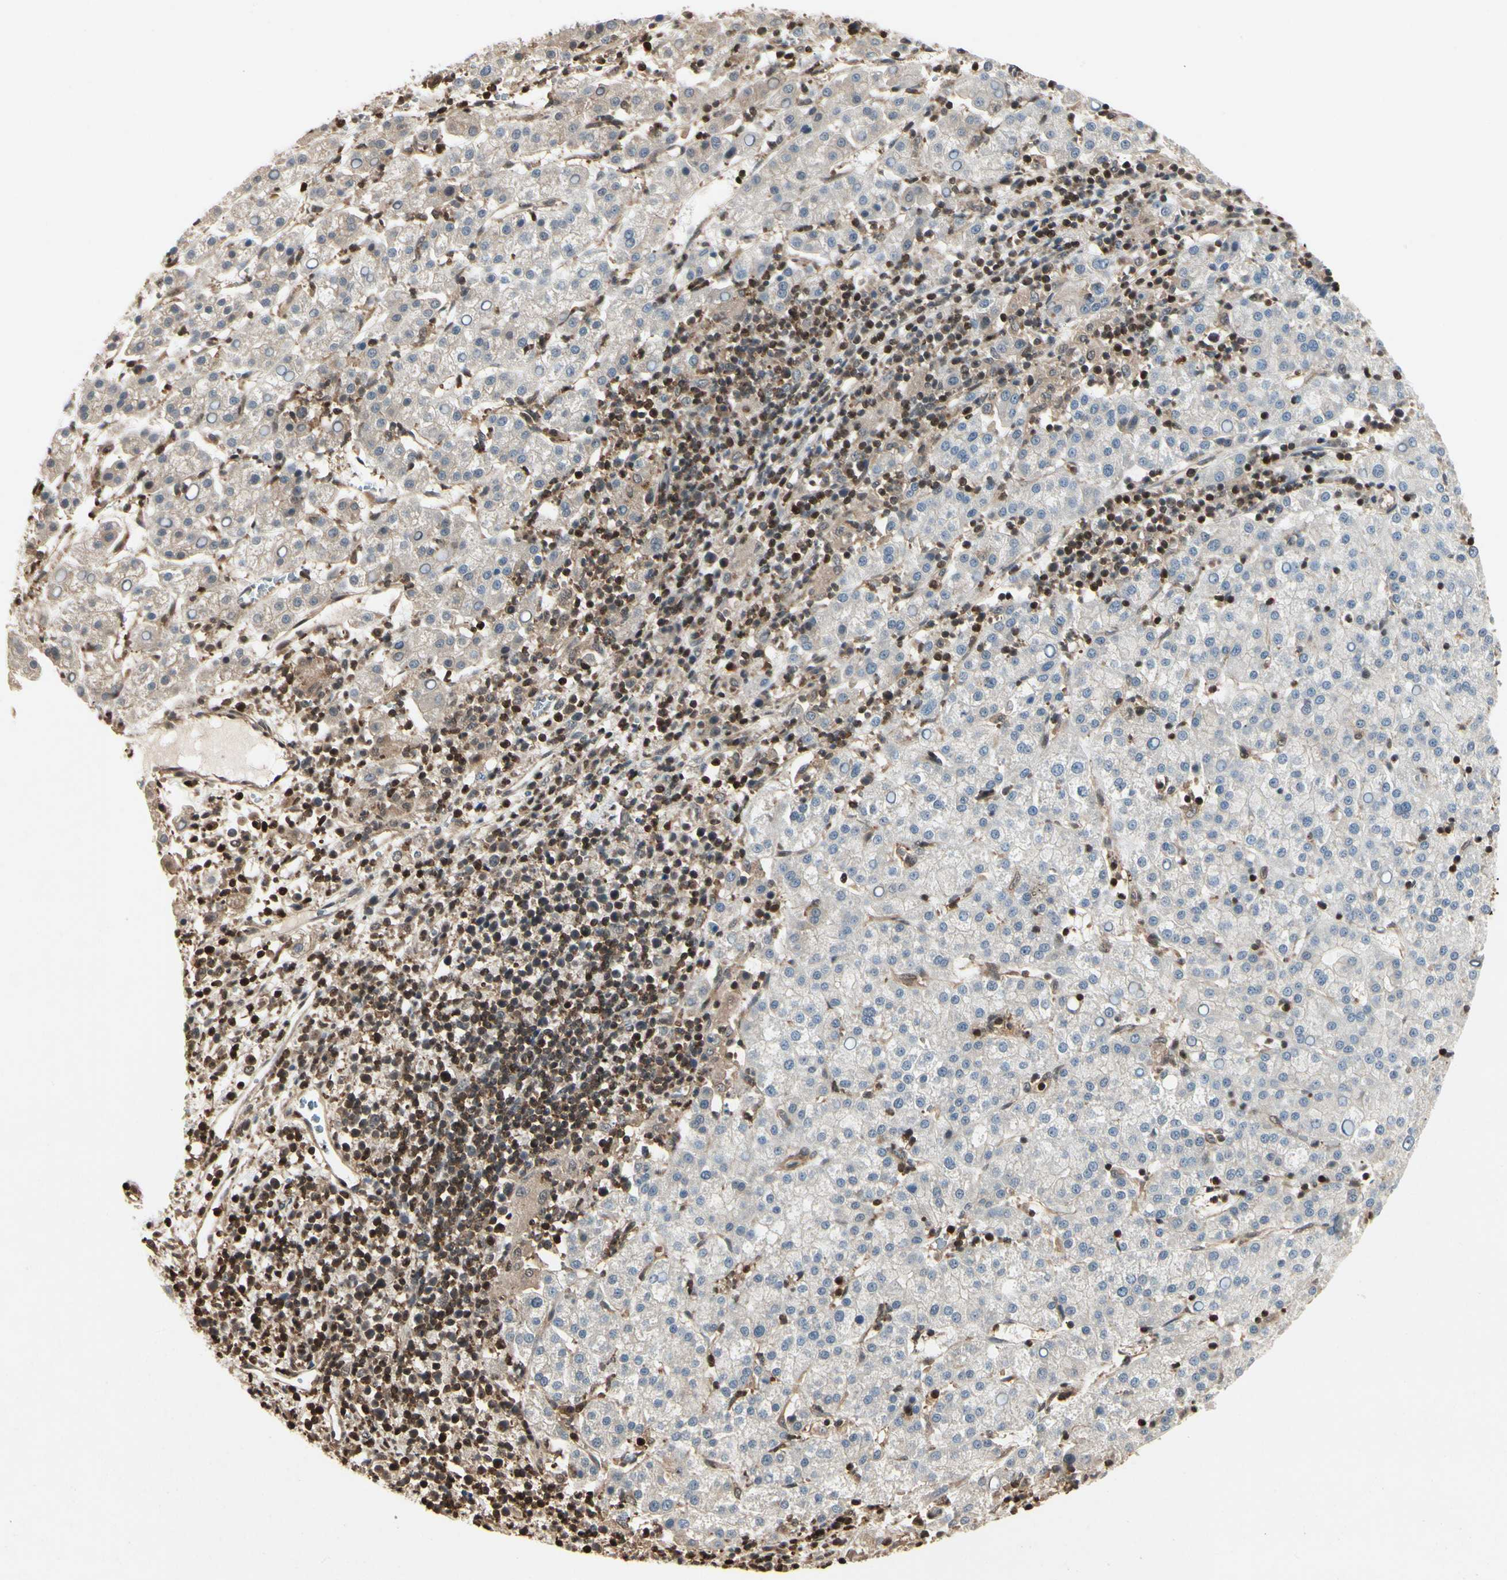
{"staining": {"intensity": "weak", "quantity": "25%-75%", "location": "cytoplasmic/membranous"}, "tissue": "liver cancer", "cell_type": "Tumor cells", "image_type": "cancer", "snomed": [{"axis": "morphology", "description": "Carcinoma, Hepatocellular, NOS"}, {"axis": "topography", "description": "Liver"}], "caption": "The micrograph reveals staining of liver hepatocellular carcinoma, revealing weak cytoplasmic/membranous protein expression (brown color) within tumor cells.", "gene": "YWHAQ", "patient": {"sex": "female", "age": 58}}